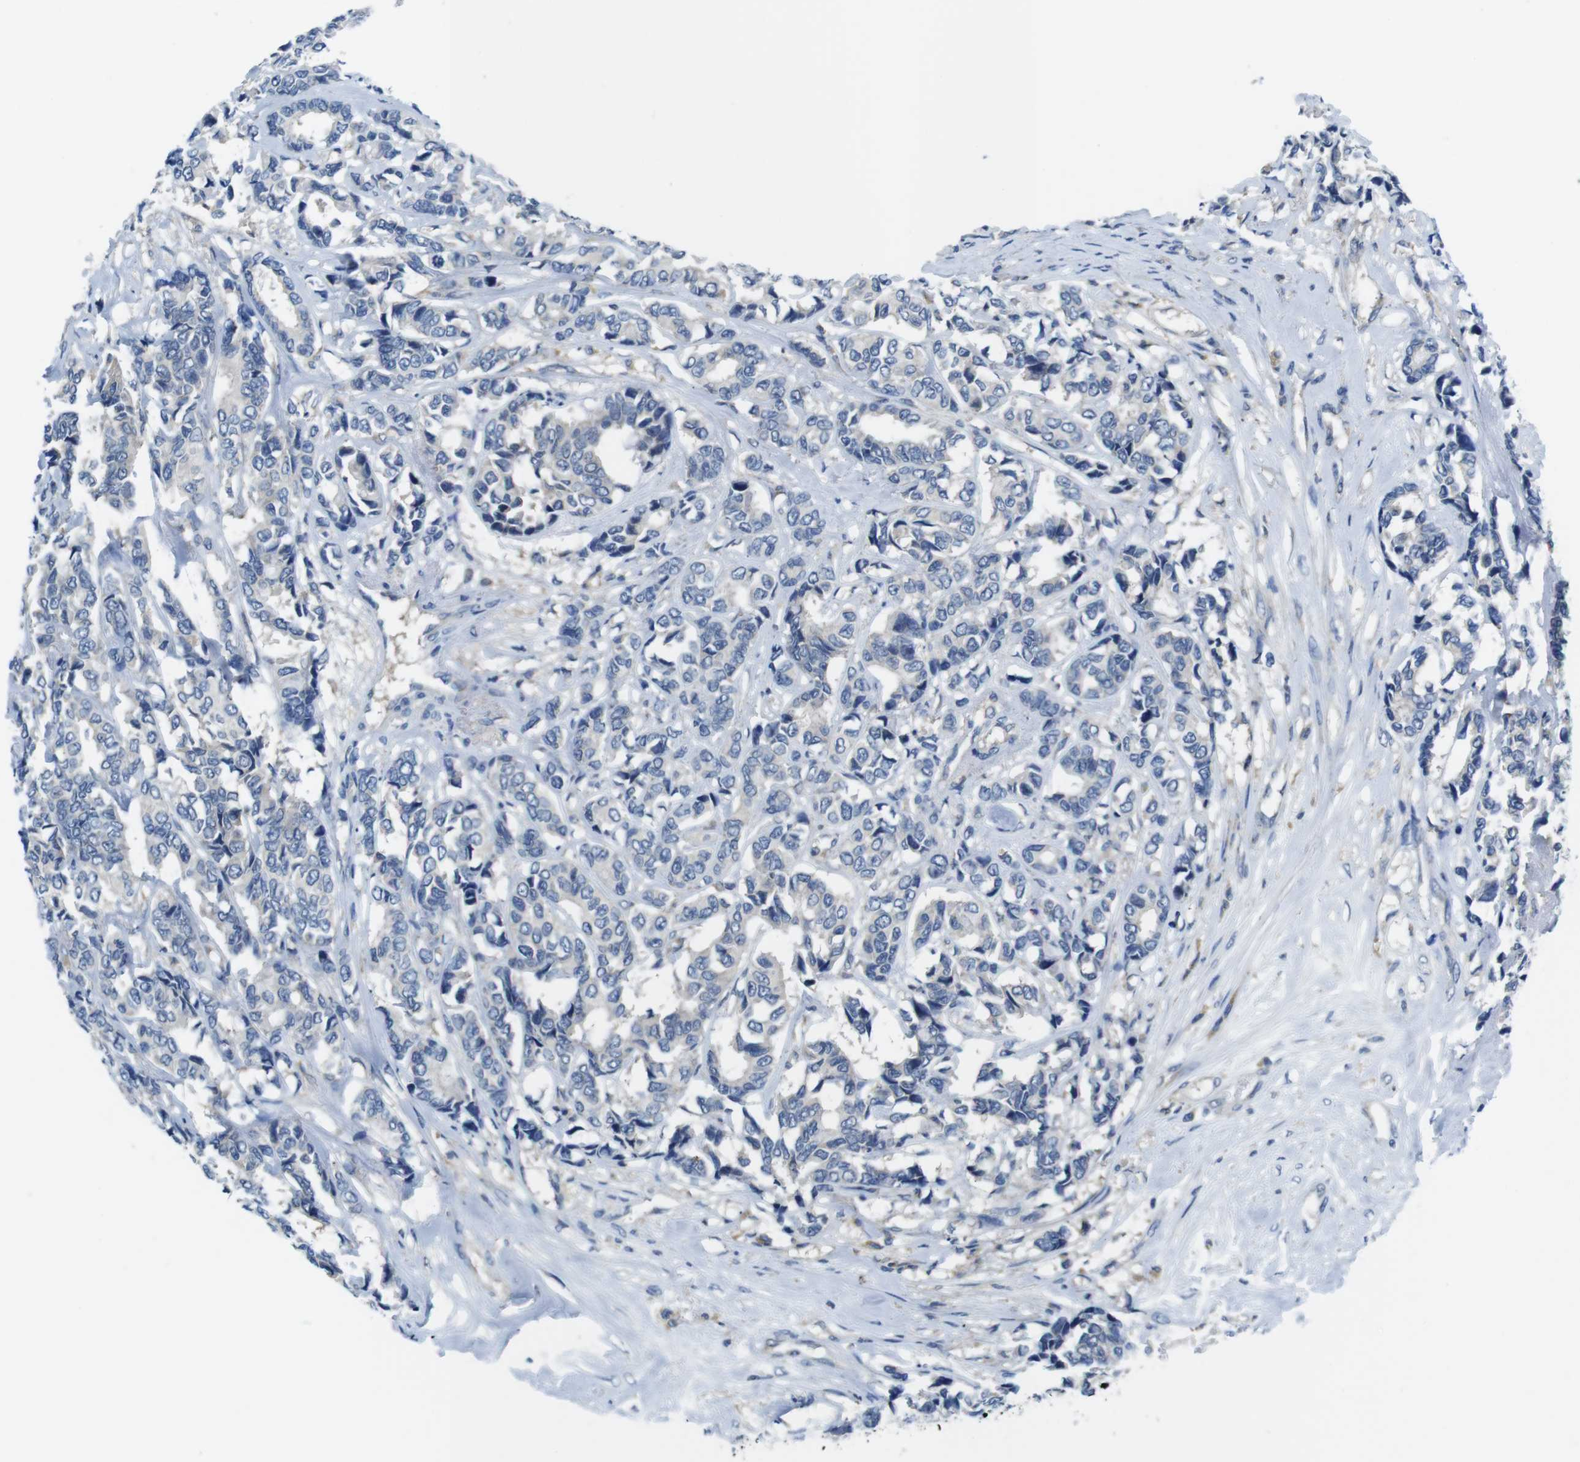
{"staining": {"intensity": "negative", "quantity": "none", "location": "none"}, "tissue": "breast cancer", "cell_type": "Tumor cells", "image_type": "cancer", "snomed": [{"axis": "morphology", "description": "Duct carcinoma"}, {"axis": "topography", "description": "Breast"}], "caption": "High magnification brightfield microscopy of intraductal carcinoma (breast) stained with DAB (3,3'-diaminobenzidine) (brown) and counterstained with hematoxylin (blue): tumor cells show no significant staining.", "gene": "PIK3CD", "patient": {"sex": "female", "age": 87}}